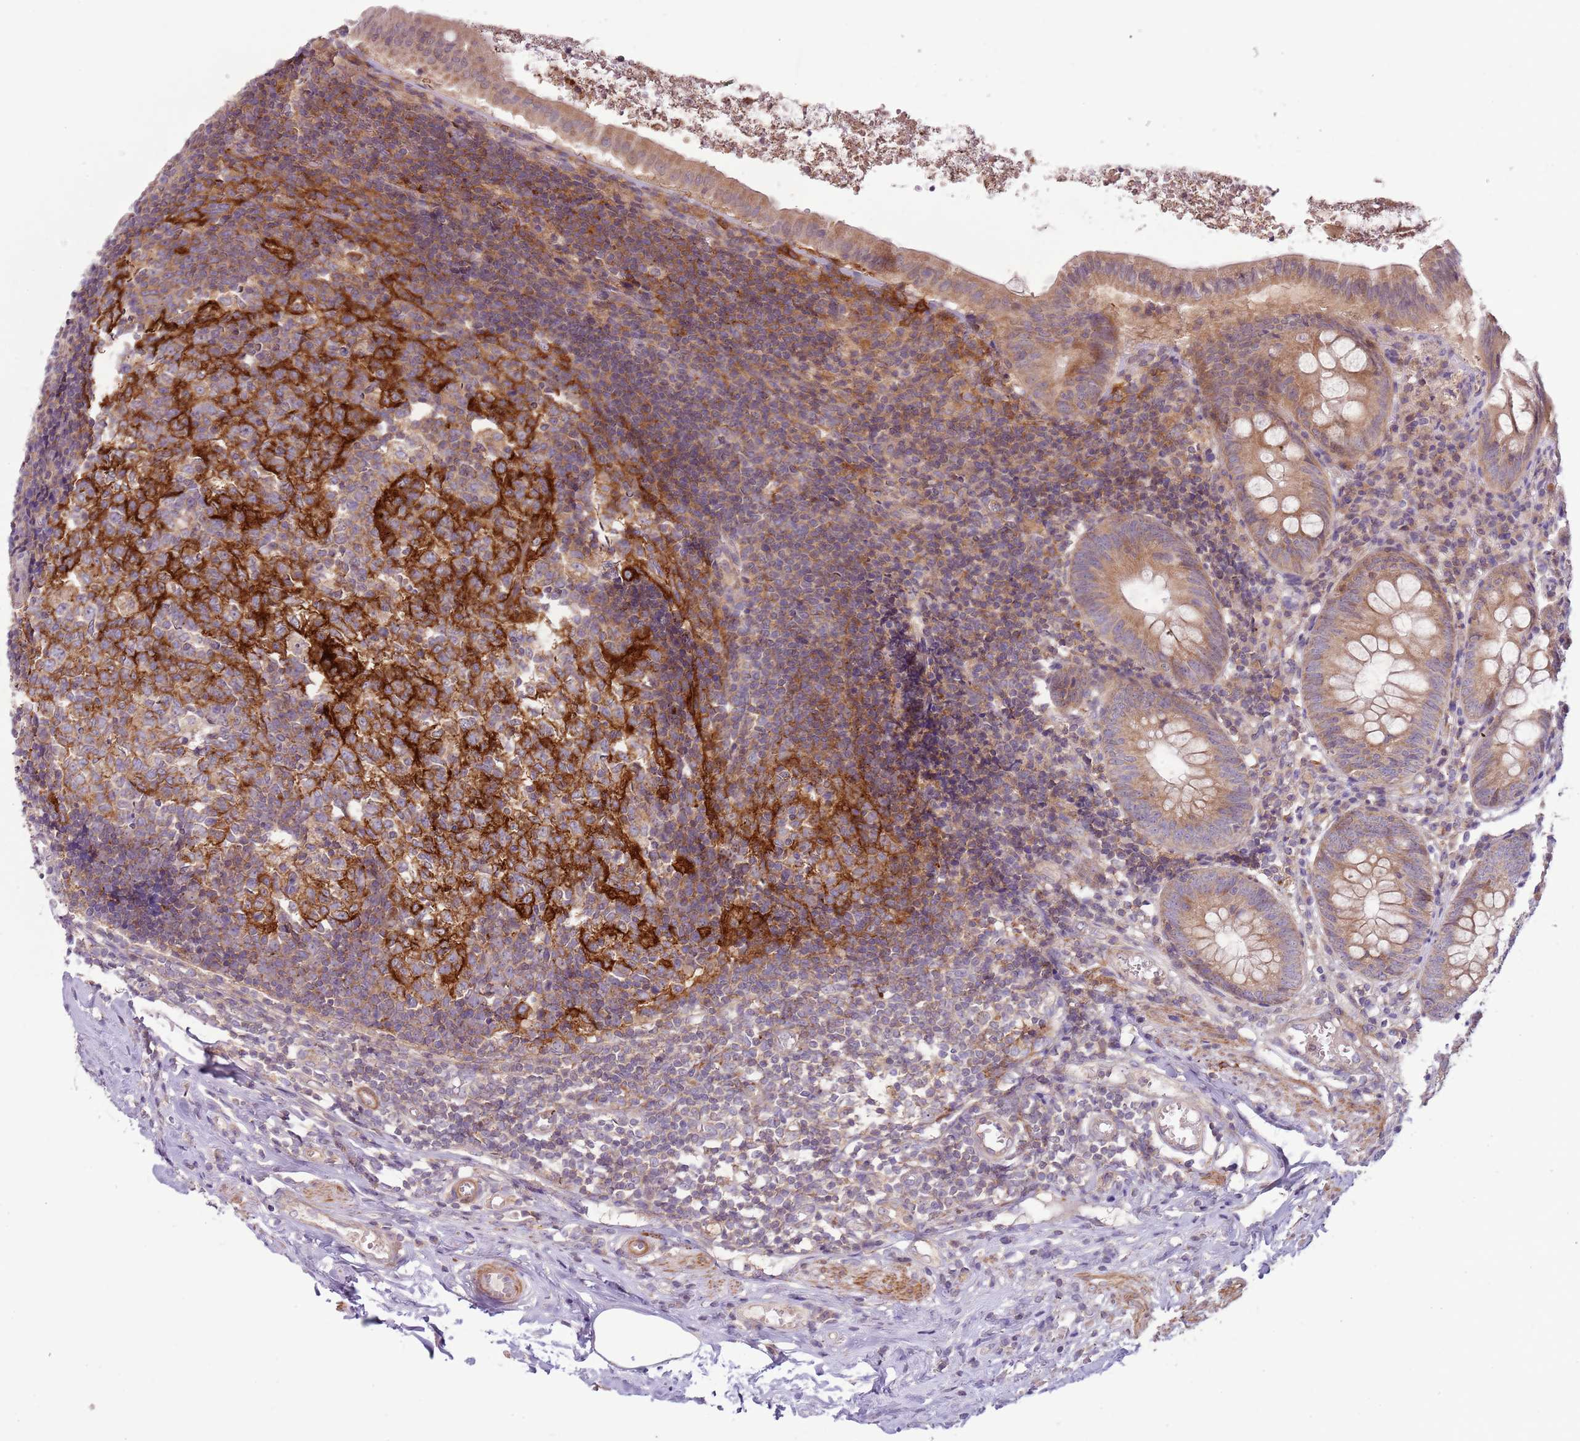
{"staining": {"intensity": "moderate", "quantity": ">75%", "location": "cytoplasmic/membranous"}, "tissue": "appendix", "cell_type": "Glandular cells", "image_type": "normal", "snomed": [{"axis": "morphology", "description": "Normal tissue, NOS"}, {"axis": "topography", "description": "Appendix"}], "caption": "Immunohistochemistry (IHC) of unremarkable appendix reveals medium levels of moderate cytoplasmic/membranous staining in about >75% of glandular cells.", "gene": "DTD2", "patient": {"sex": "female", "age": 54}}